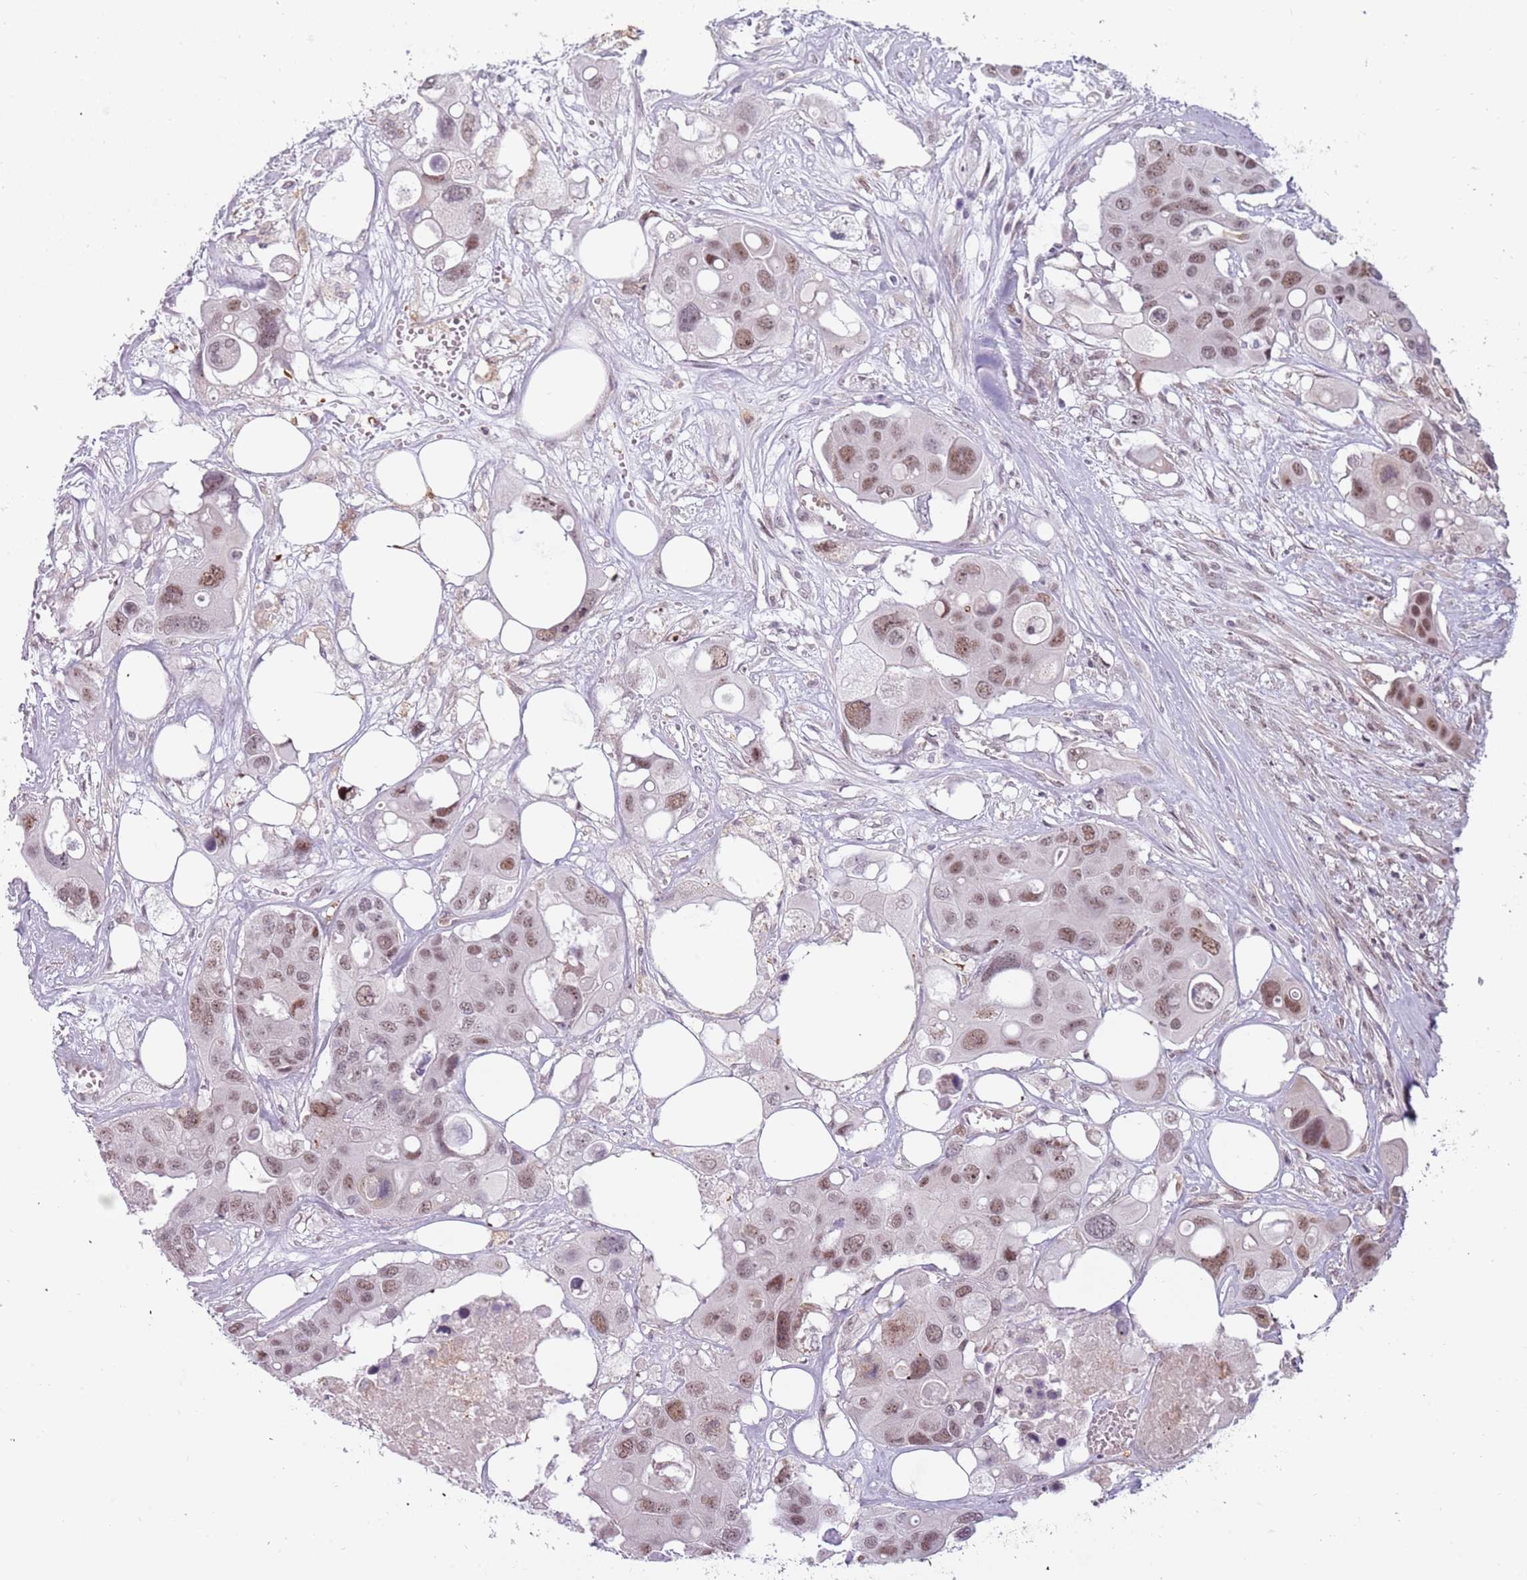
{"staining": {"intensity": "moderate", "quantity": ">75%", "location": "nuclear"}, "tissue": "colorectal cancer", "cell_type": "Tumor cells", "image_type": "cancer", "snomed": [{"axis": "morphology", "description": "Adenocarcinoma, NOS"}, {"axis": "topography", "description": "Colon"}], "caption": "Human colorectal cancer (adenocarcinoma) stained with a brown dye demonstrates moderate nuclear positive staining in approximately >75% of tumor cells.", "gene": "REXO4", "patient": {"sex": "male", "age": 77}}